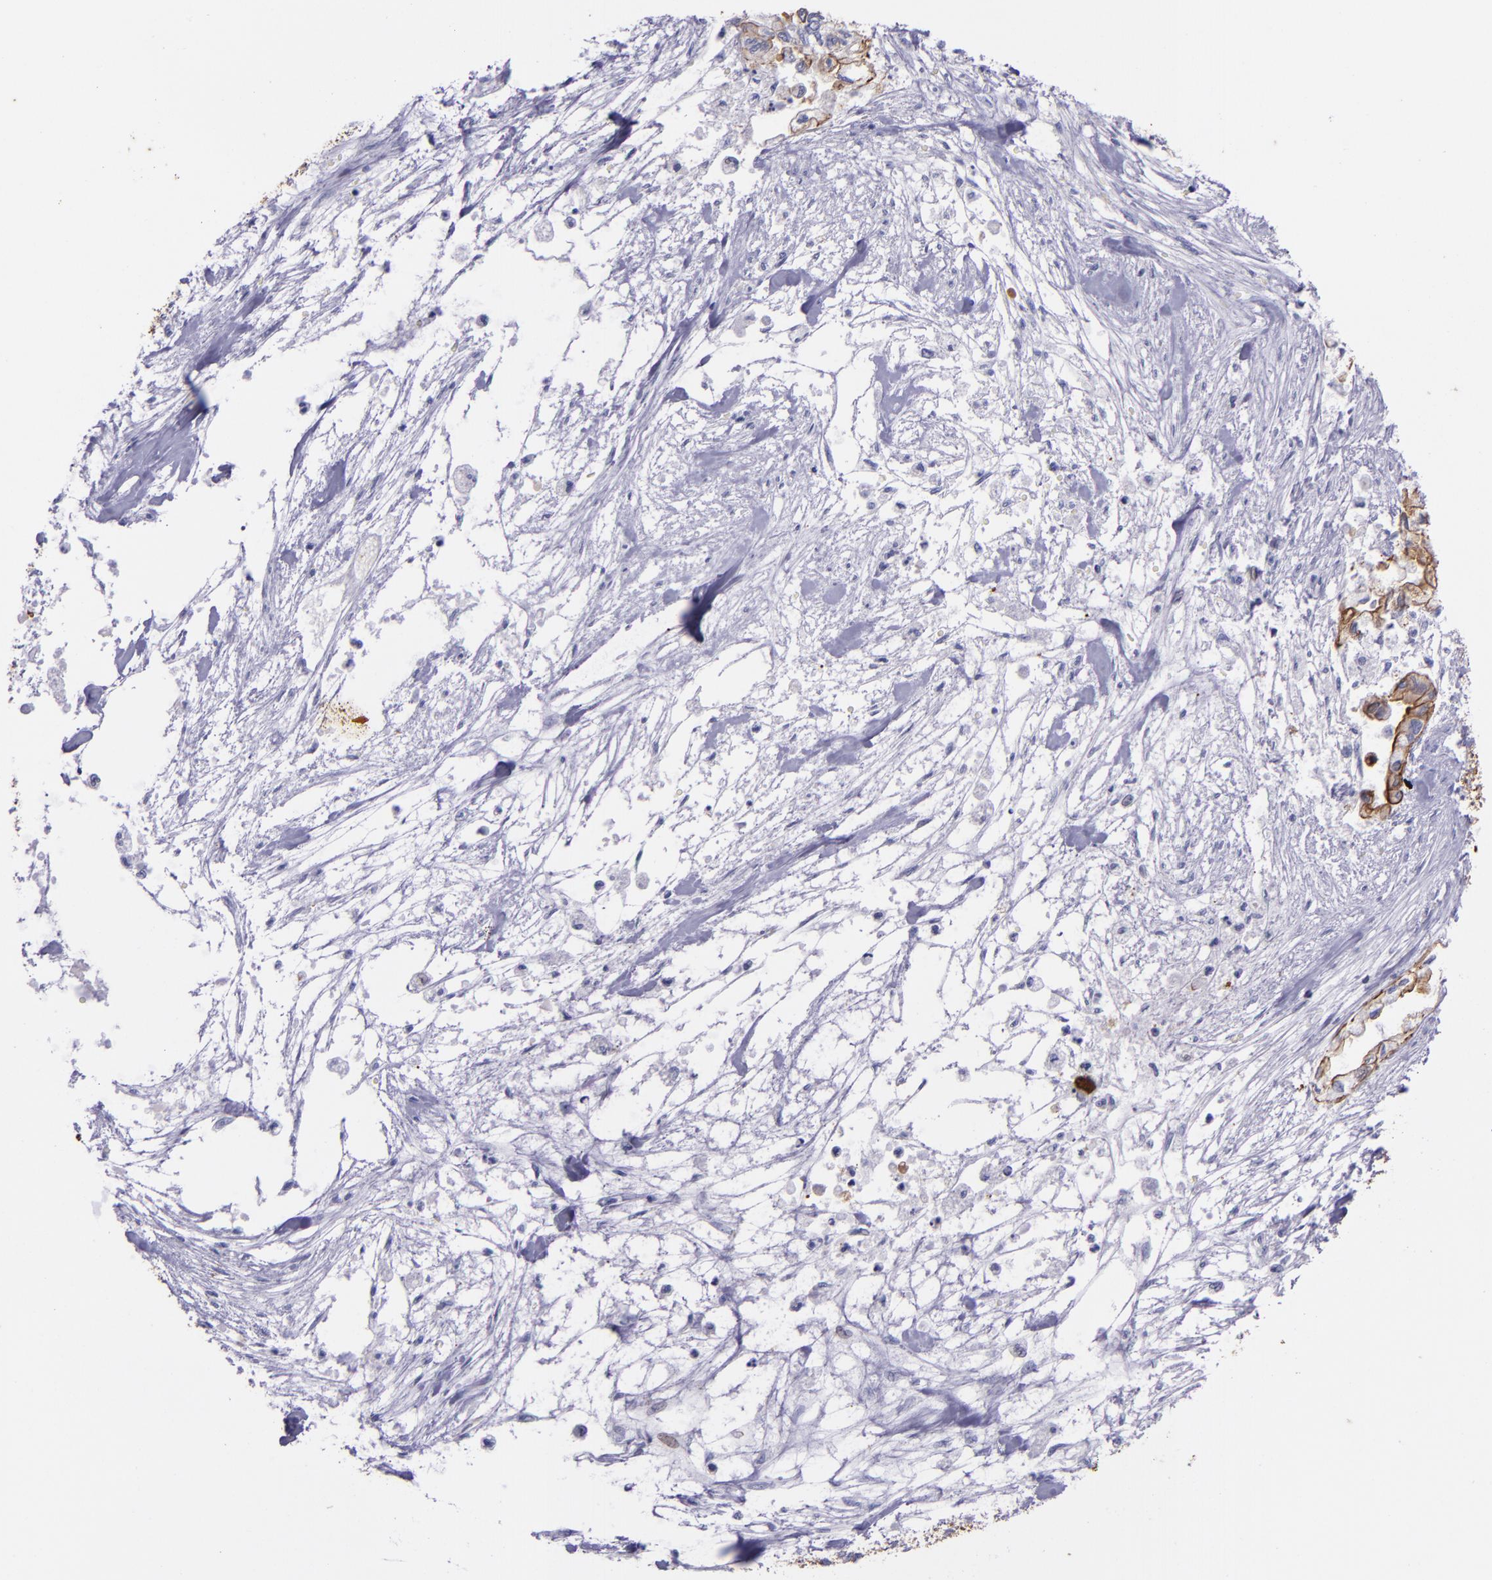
{"staining": {"intensity": "moderate", "quantity": ">75%", "location": "cytoplasmic/membranous"}, "tissue": "pancreatic cancer", "cell_type": "Tumor cells", "image_type": "cancer", "snomed": [{"axis": "morphology", "description": "Adenocarcinoma, NOS"}, {"axis": "topography", "description": "Pancreas"}], "caption": "Pancreatic adenocarcinoma stained with immunohistochemistry exhibits moderate cytoplasmic/membranous expression in about >75% of tumor cells.", "gene": "KRT4", "patient": {"sex": "male", "age": 79}}